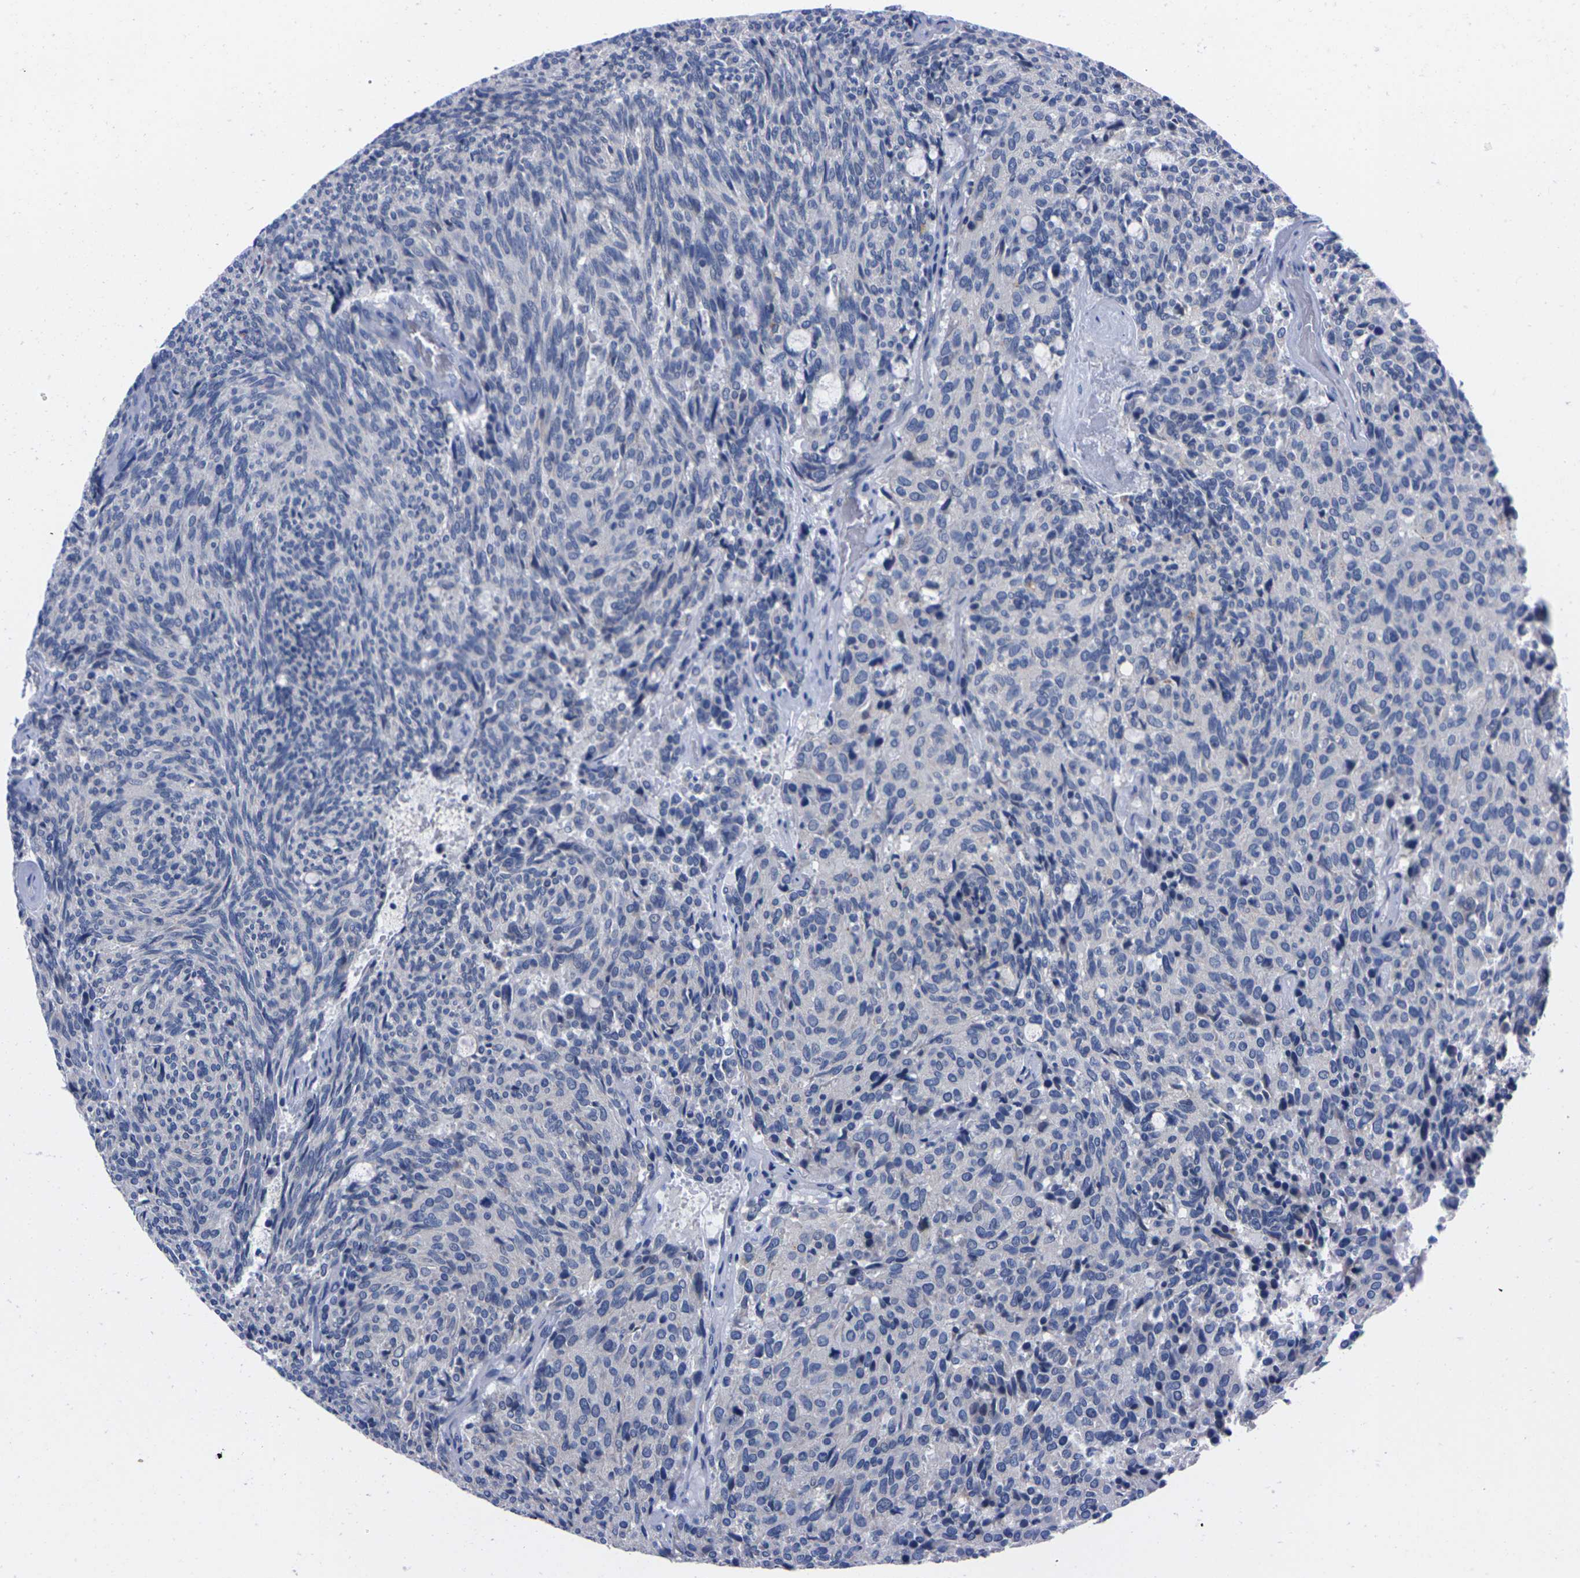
{"staining": {"intensity": "negative", "quantity": "none", "location": "none"}, "tissue": "carcinoid", "cell_type": "Tumor cells", "image_type": "cancer", "snomed": [{"axis": "morphology", "description": "Carcinoid, malignant, NOS"}, {"axis": "topography", "description": "Pancreas"}], "caption": "IHC of human malignant carcinoid shows no staining in tumor cells.", "gene": "FAM210A", "patient": {"sex": "female", "age": 54}}